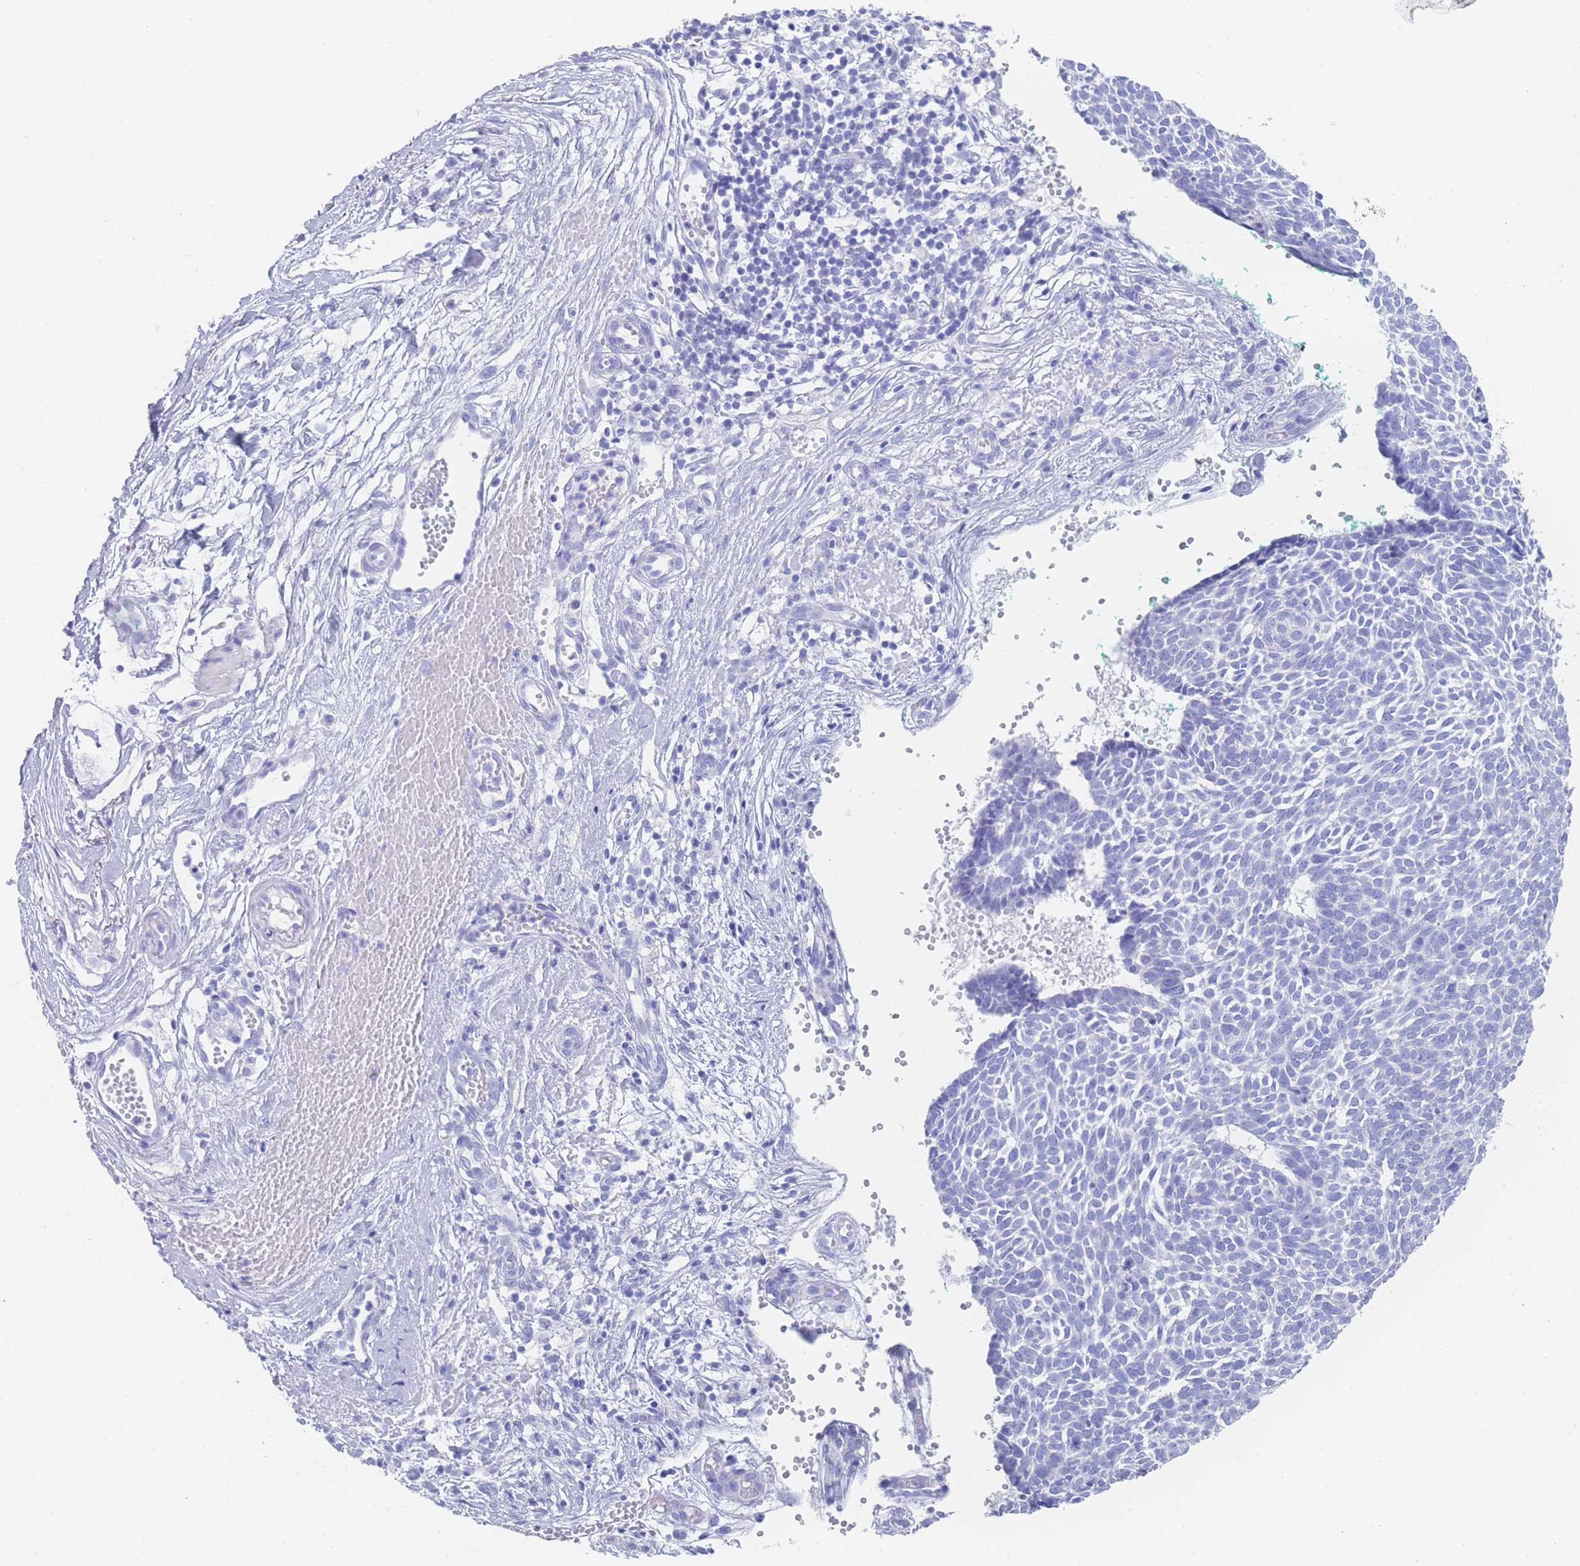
{"staining": {"intensity": "negative", "quantity": "none", "location": "none"}, "tissue": "skin cancer", "cell_type": "Tumor cells", "image_type": "cancer", "snomed": [{"axis": "morphology", "description": "Basal cell carcinoma"}, {"axis": "topography", "description": "Skin"}], "caption": "Immunohistochemistry photomicrograph of neoplastic tissue: skin basal cell carcinoma stained with DAB demonstrates no significant protein expression in tumor cells. Brightfield microscopy of immunohistochemistry (IHC) stained with DAB (3,3'-diaminobenzidine) (brown) and hematoxylin (blue), captured at high magnification.", "gene": "LRRC37A", "patient": {"sex": "male", "age": 61}}